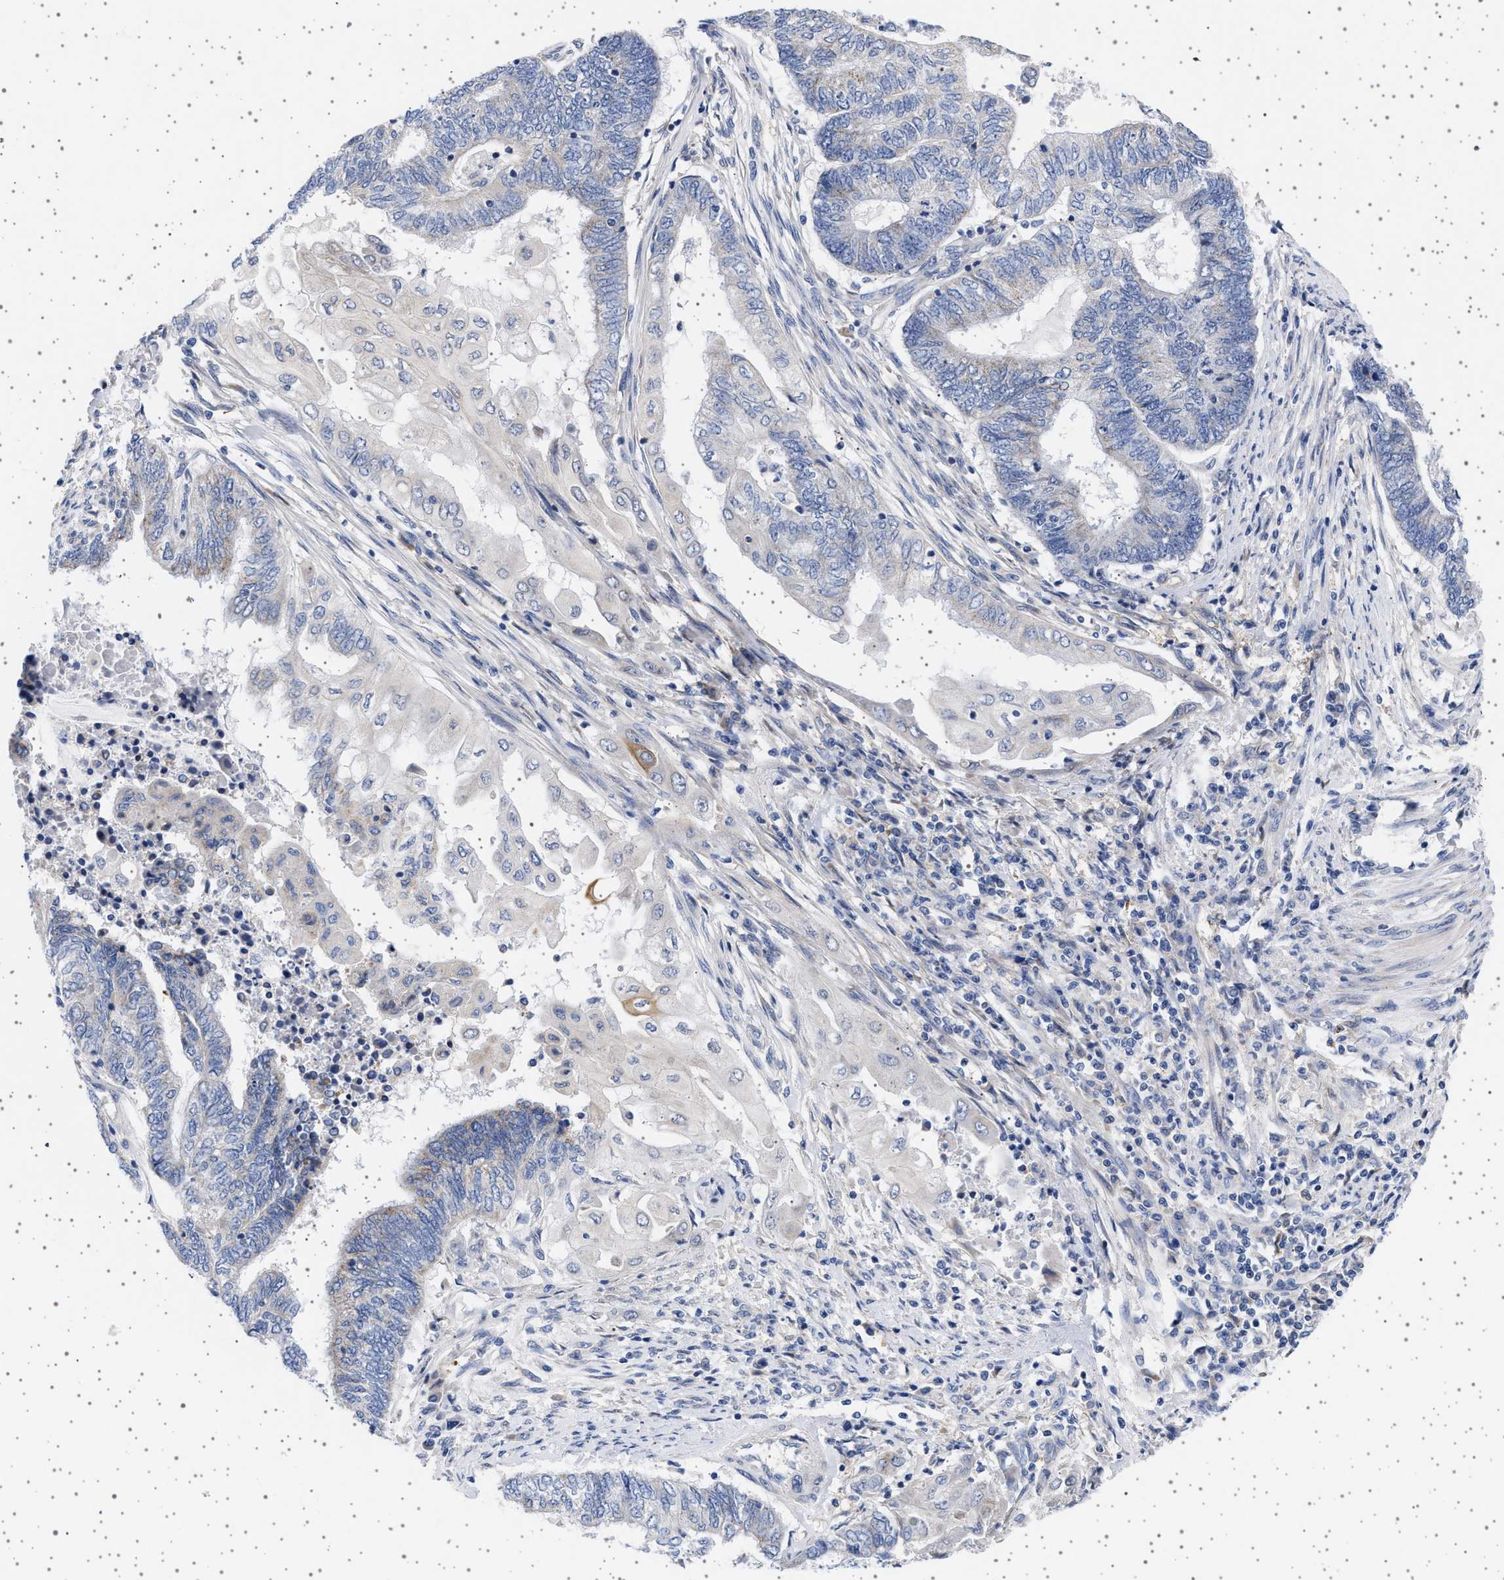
{"staining": {"intensity": "negative", "quantity": "none", "location": "none"}, "tissue": "endometrial cancer", "cell_type": "Tumor cells", "image_type": "cancer", "snomed": [{"axis": "morphology", "description": "Adenocarcinoma, NOS"}, {"axis": "topography", "description": "Uterus"}, {"axis": "topography", "description": "Endometrium"}], "caption": "This is a micrograph of immunohistochemistry staining of endometrial cancer, which shows no expression in tumor cells.", "gene": "TRMT10B", "patient": {"sex": "female", "age": 70}}